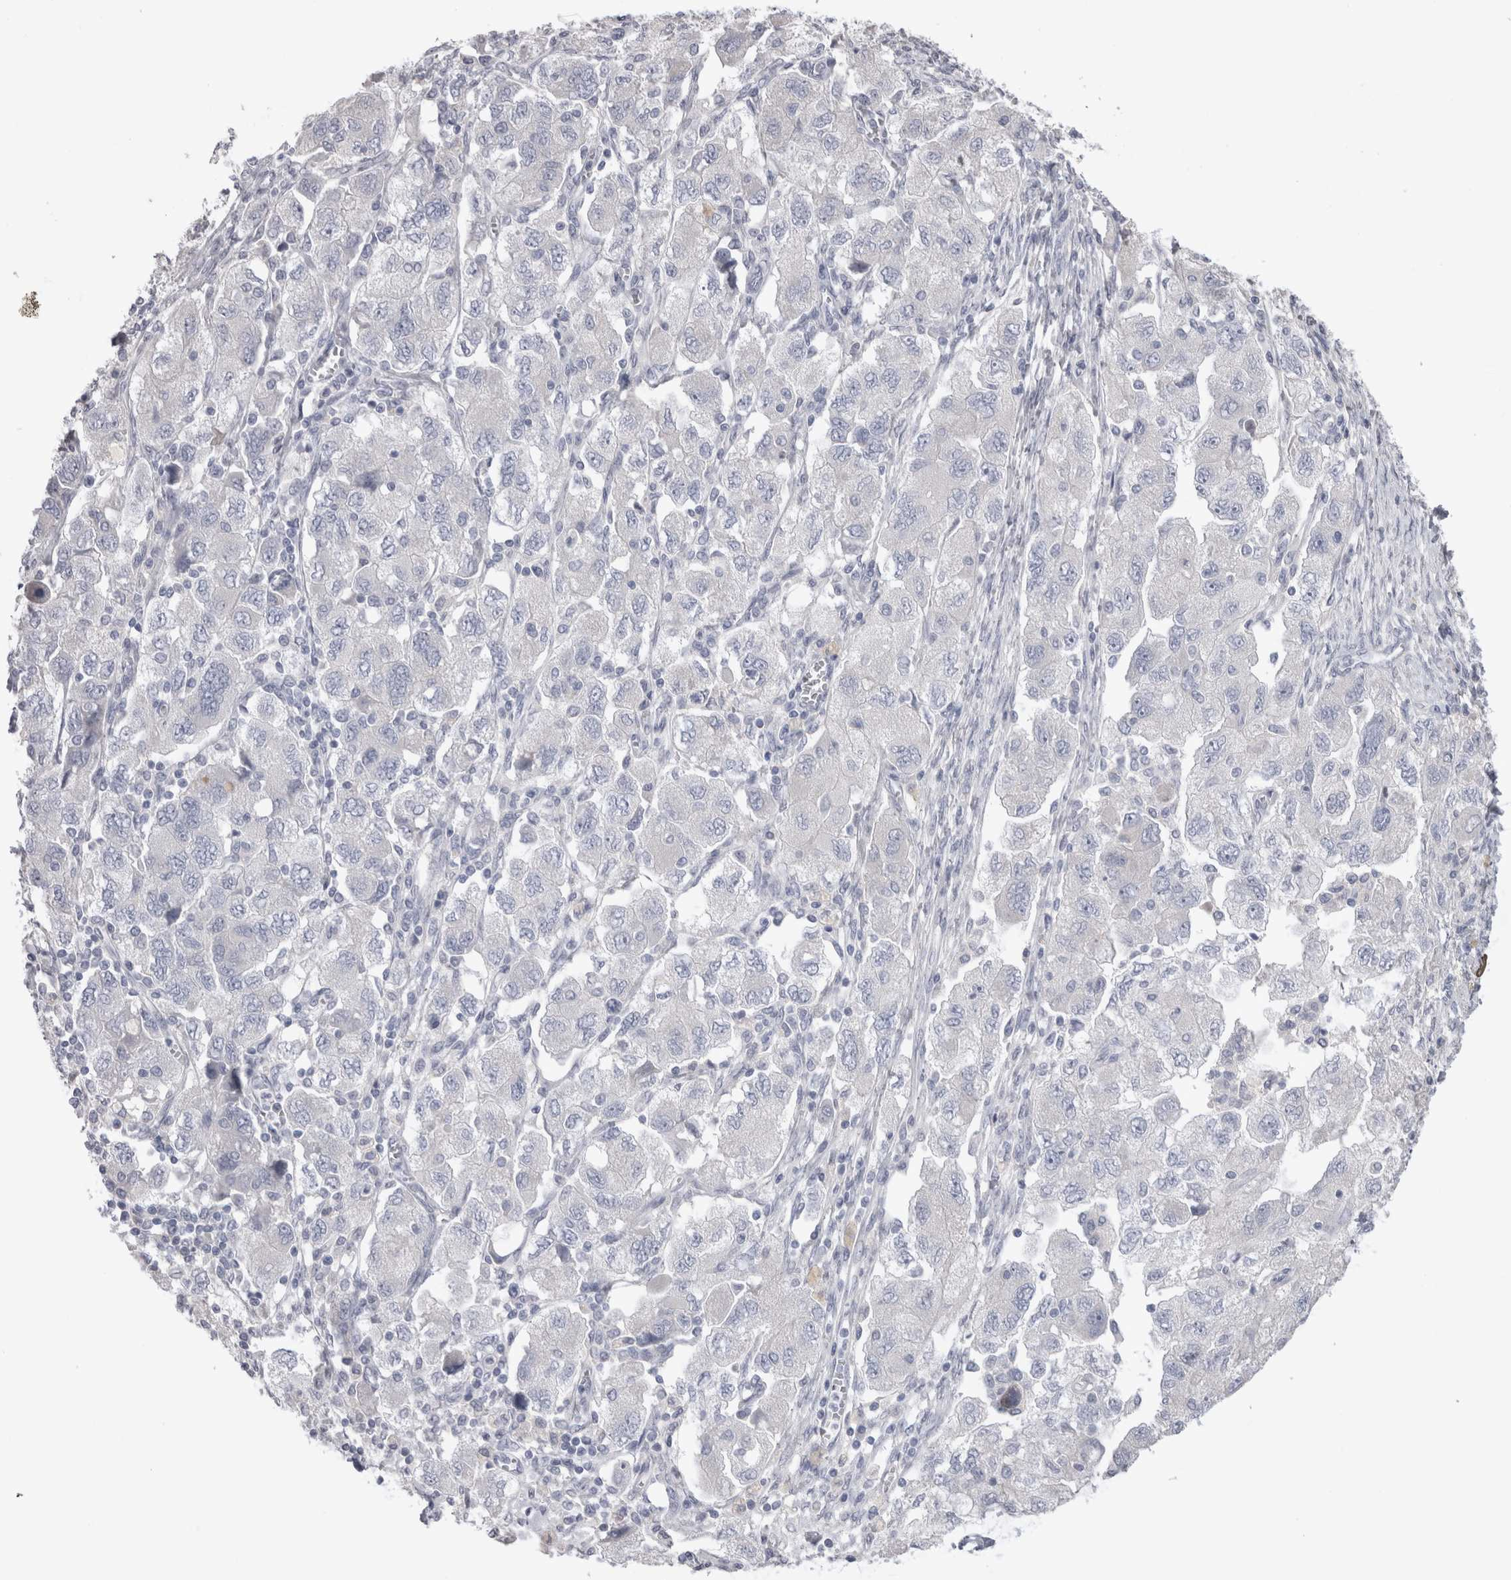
{"staining": {"intensity": "negative", "quantity": "none", "location": "none"}, "tissue": "ovarian cancer", "cell_type": "Tumor cells", "image_type": "cancer", "snomed": [{"axis": "morphology", "description": "Carcinoma, NOS"}, {"axis": "morphology", "description": "Cystadenocarcinoma, serous, NOS"}, {"axis": "topography", "description": "Ovary"}], "caption": "This image is of carcinoma (ovarian) stained with immunohistochemistry to label a protein in brown with the nuclei are counter-stained blue. There is no staining in tumor cells.", "gene": "ADAM2", "patient": {"sex": "female", "age": 69}}